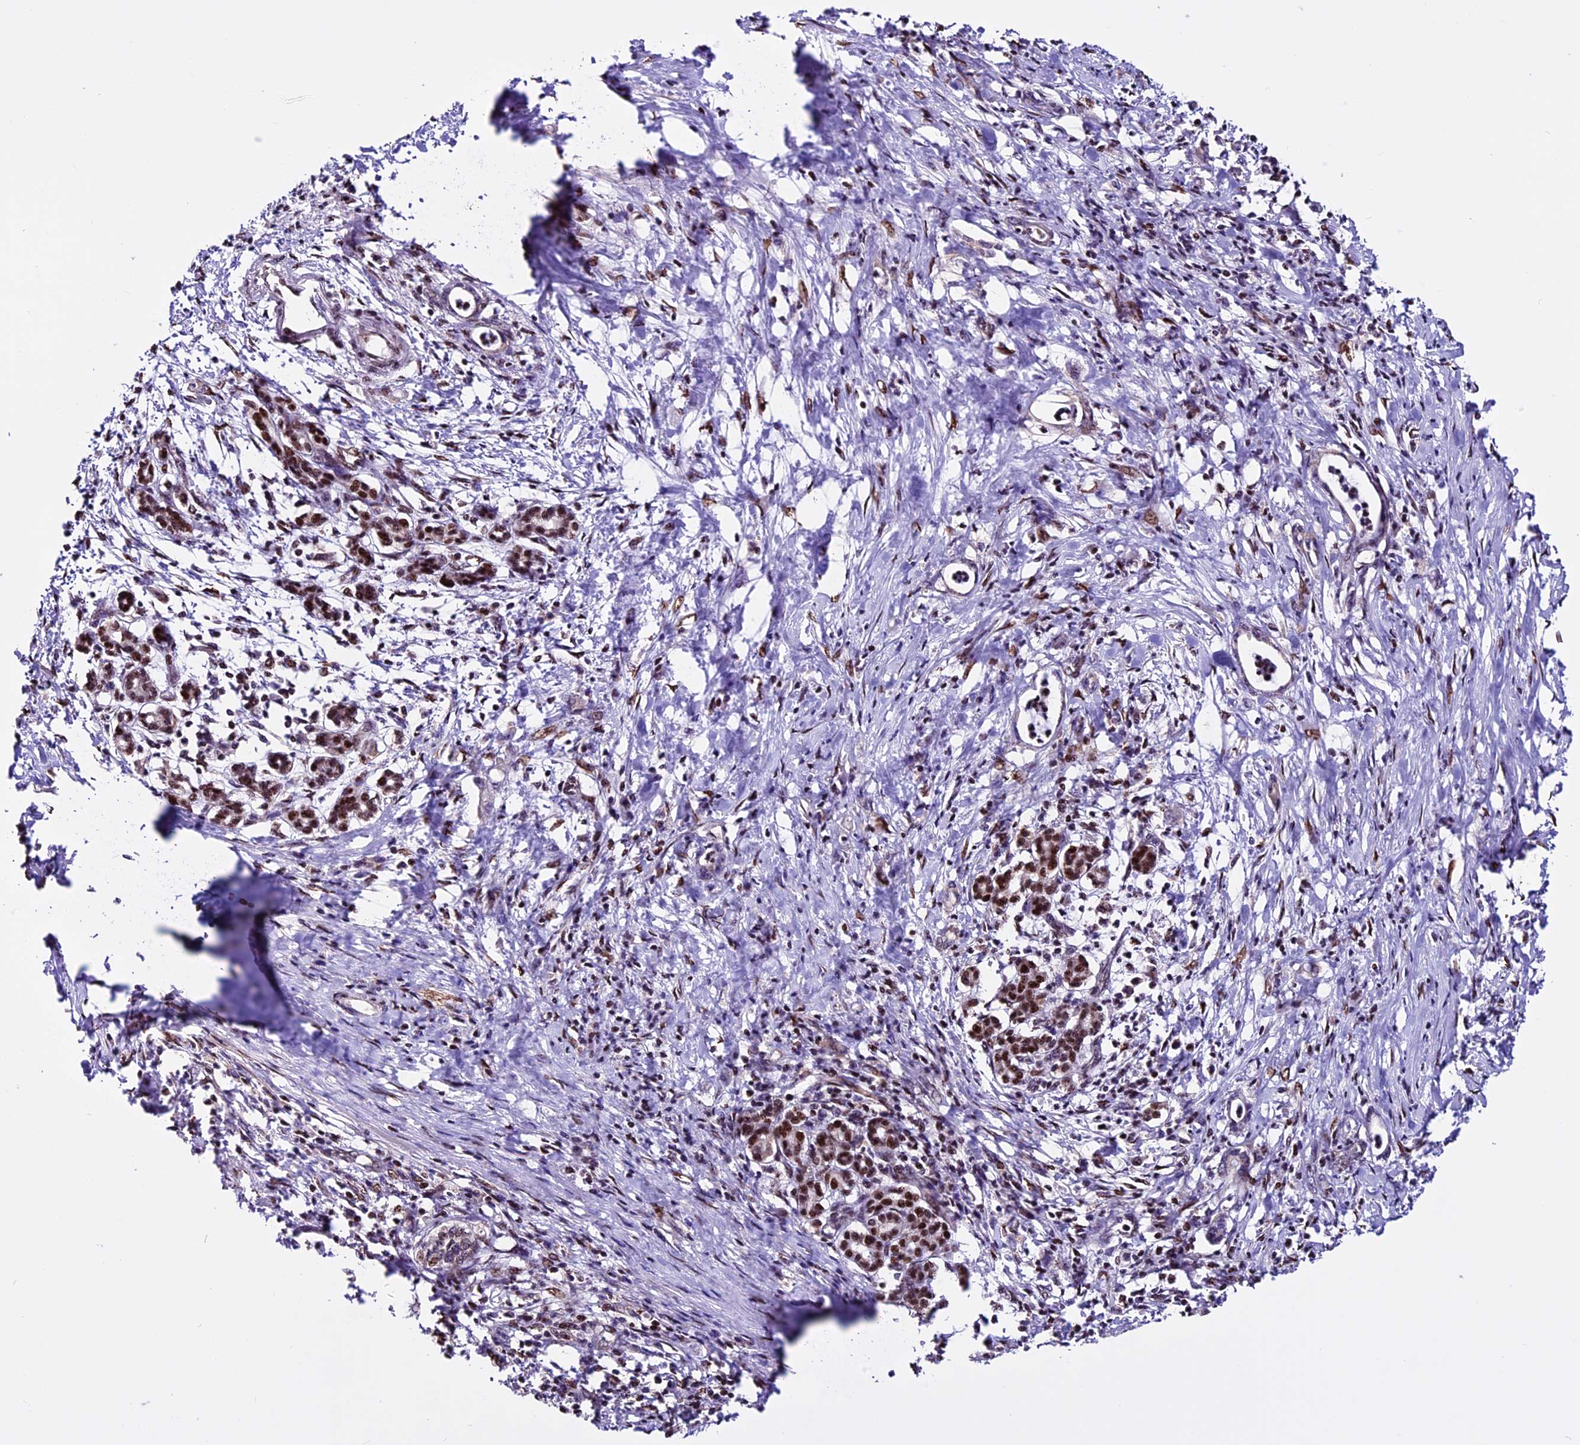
{"staining": {"intensity": "moderate", "quantity": ">75%", "location": "nuclear"}, "tissue": "pancreatic cancer", "cell_type": "Tumor cells", "image_type": "cancer", "snomed": [{"axis": "morphology", "description": "Adenocarcinoma, NOS"}, {"axis": "topography", "description": "Pancreas"}], "caption": "Protein staining reveals moderate nuclear staining in about >75% of tumor cells in pancreatic cancer.", "gene": "RINL", "patient": {"sex": "female", "age": 55}}